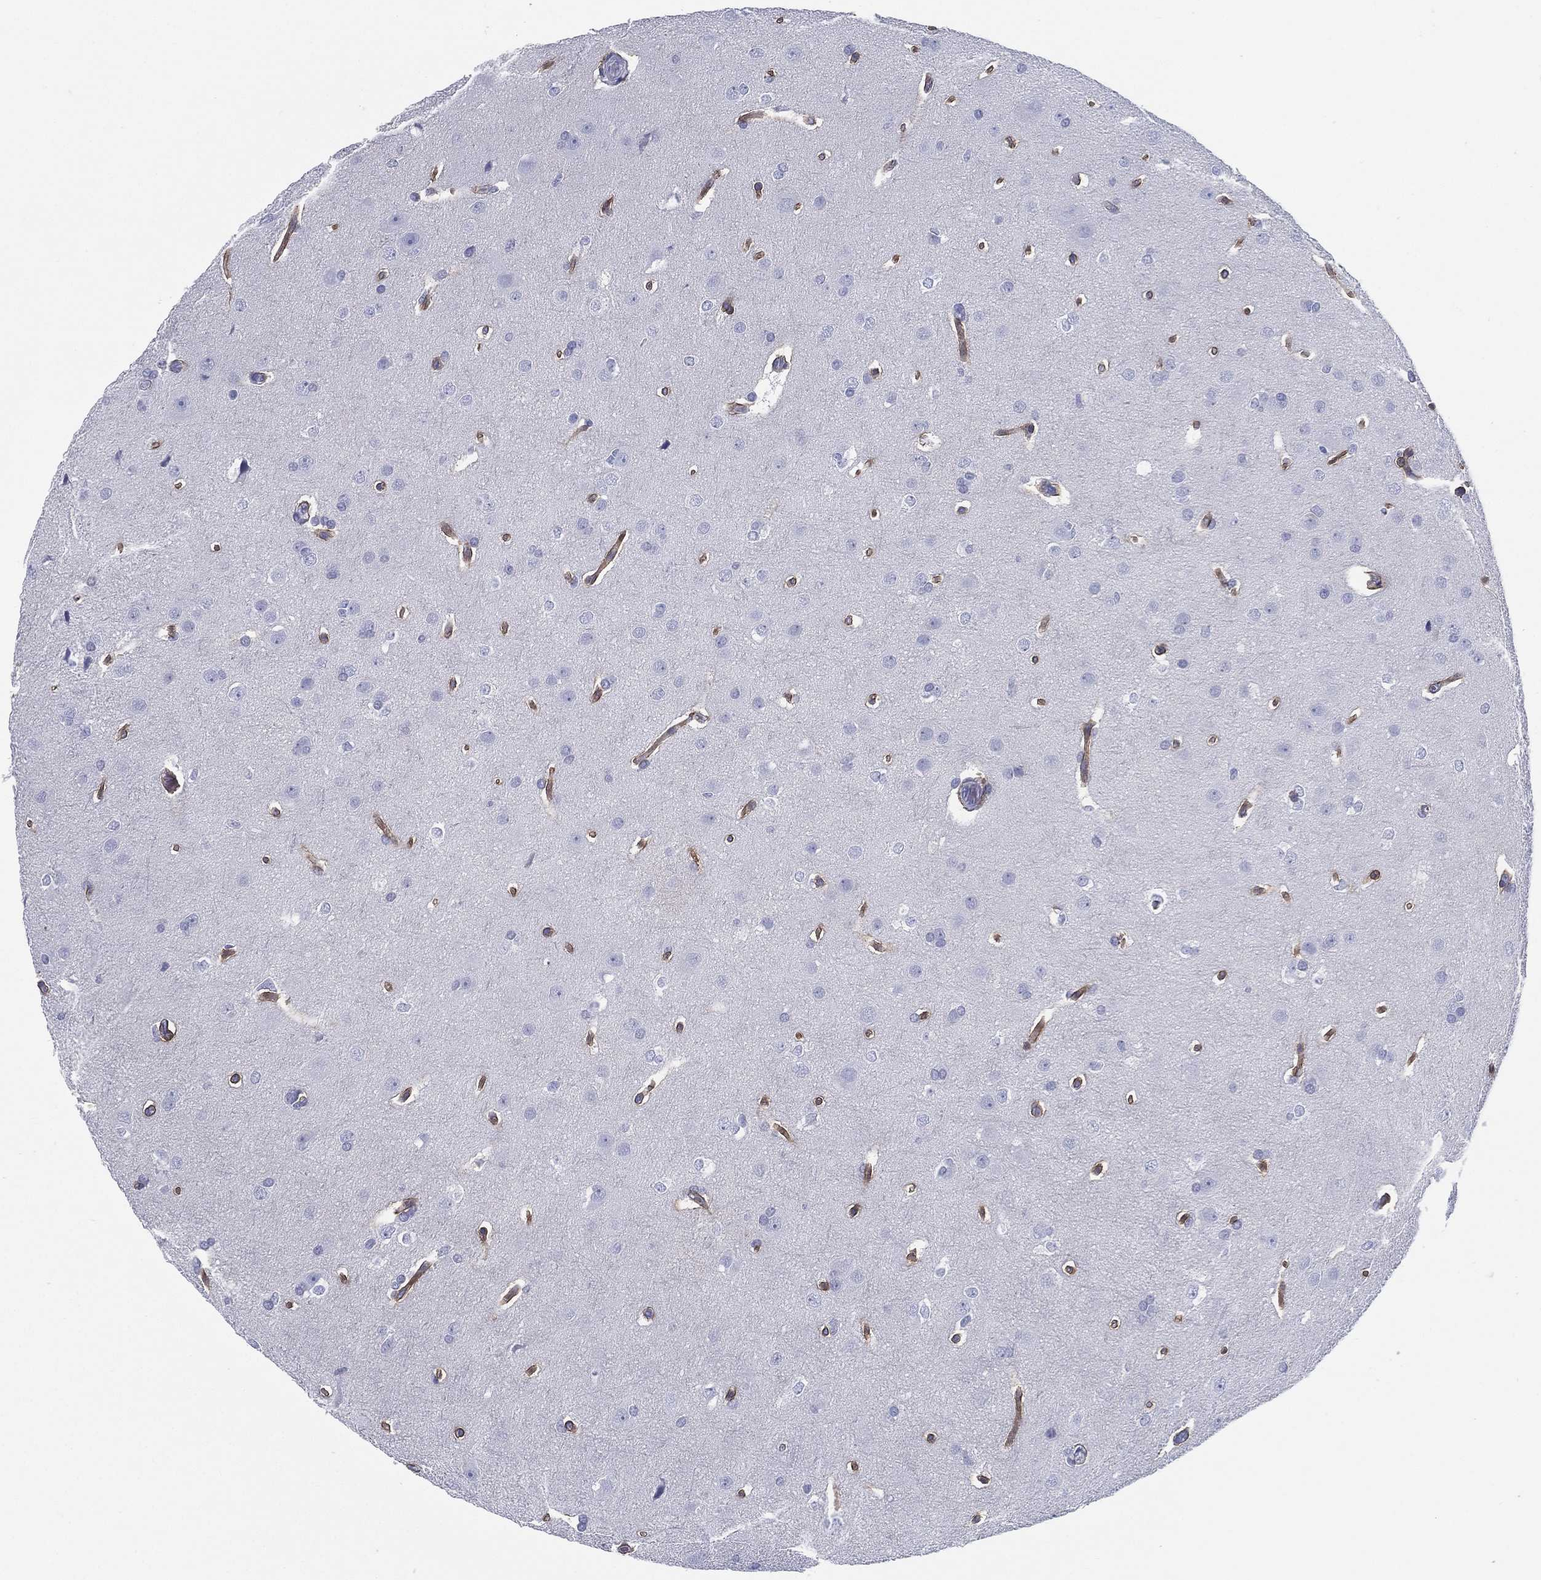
{"staining": {"intensity": "negative", "quantity": "none", "location": "none"}, "tissue": "glioma", "cell_type": "Tumor cells", "image_type": "cancer", "snomed": [{"axis": "morphology", "description": "Glioma, malignant, Low grade"}, {"axis": "topography", "description": "Brain"}], "caption": "IHC of human glioma exhibits no positivity in tumor cells. Nuclei are stained in blue.", "gene": "TMEM252", "patient": {"sex": "female", "age": 32}}